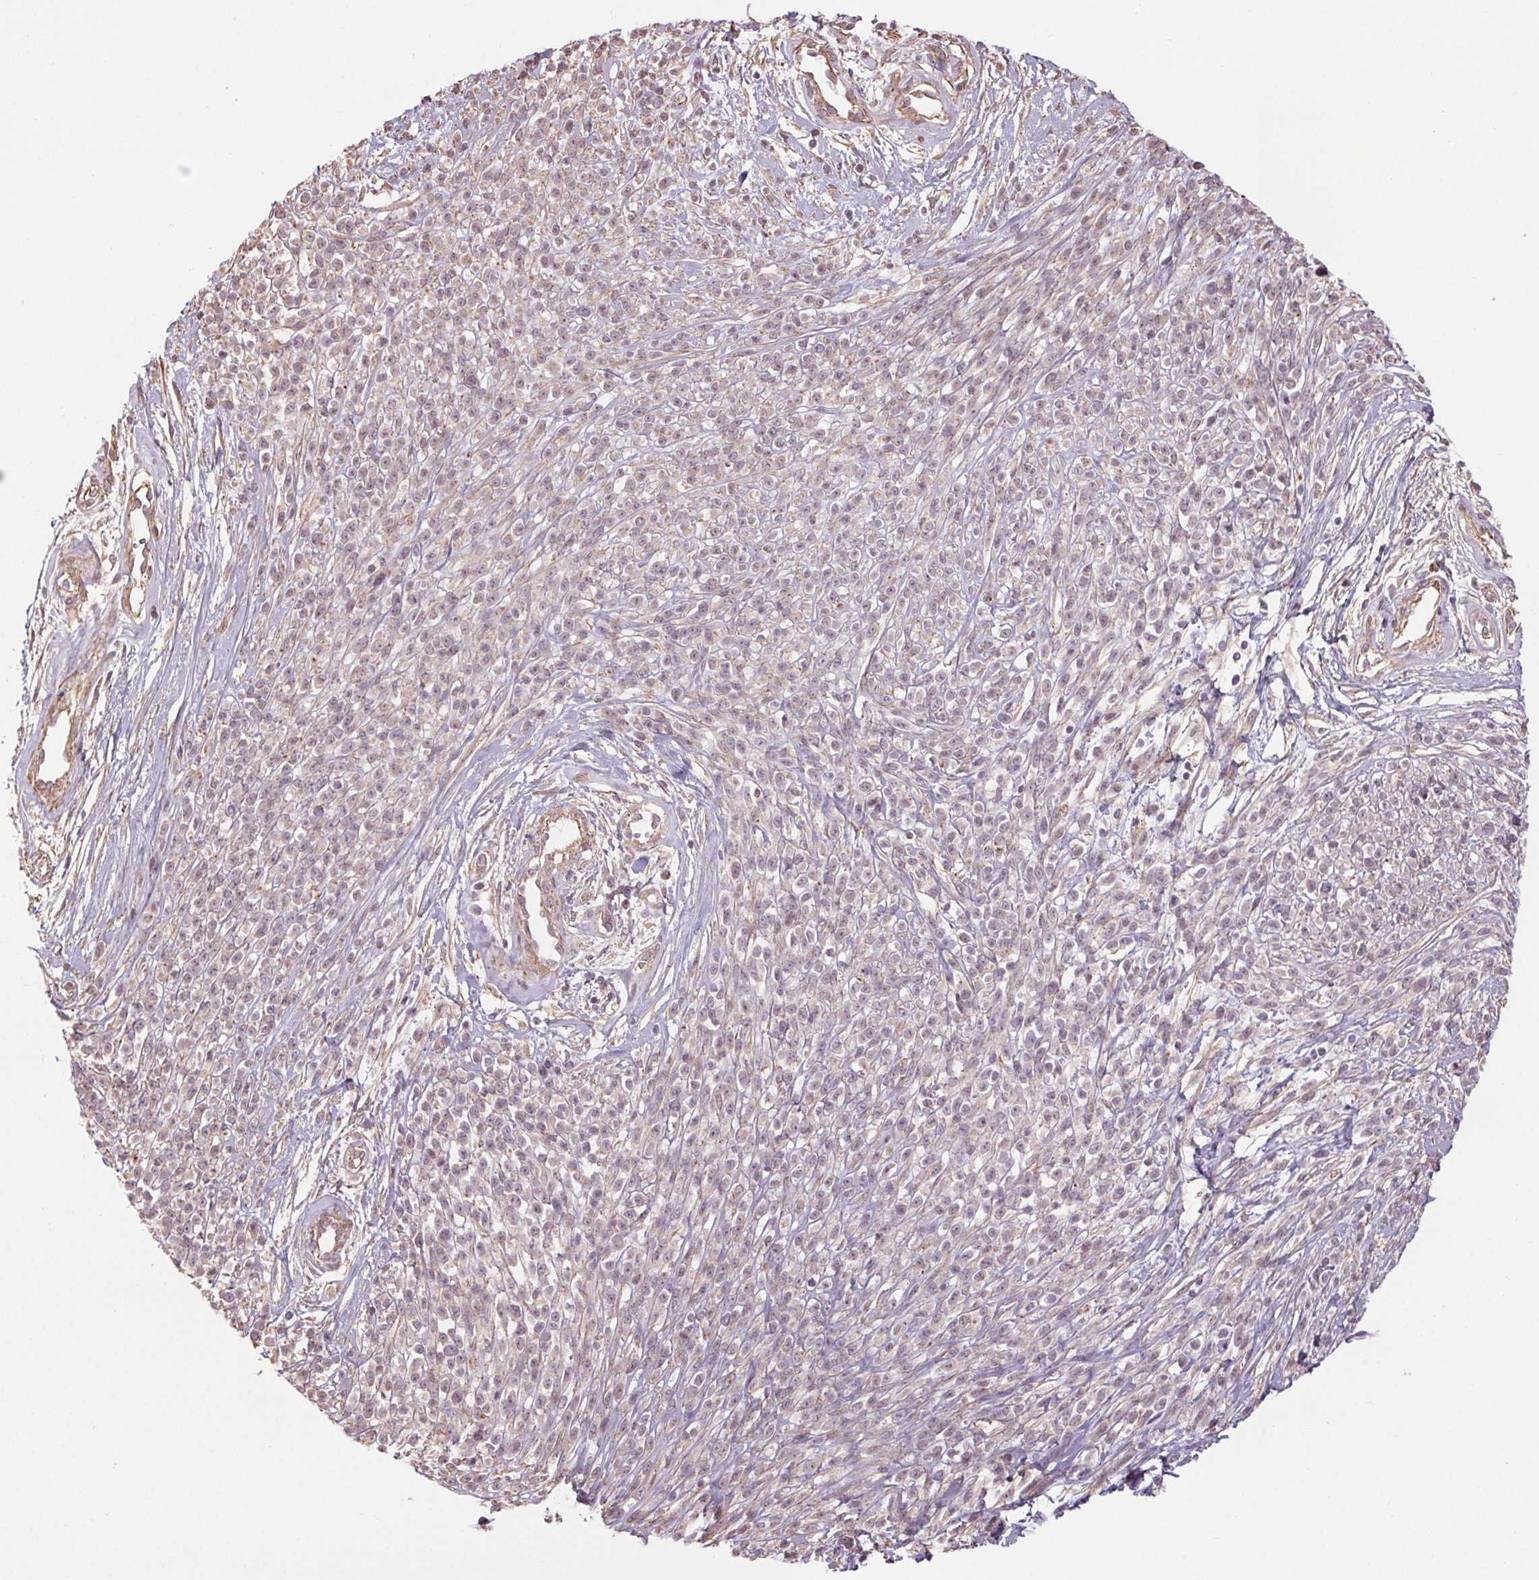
{"staining": {"intensity": "negative", "quantity": "none", "location": "none"}, "tissue": "melanoma", "cell_type": "Tumor cells", "image_type": "cancer", "snomed": [{"axis": "morphology", "description": "Malignant melanoma, NOS"}, {"axis": "topography", "description": "Skin"}, {"axis": "topography", "description": "Skin of trunk"}], "caption": "Tumor cells are negative for brown protein staining in melanoma.", "gene": "CCSER1", "patient": {"sex": "male", "age": 74}}